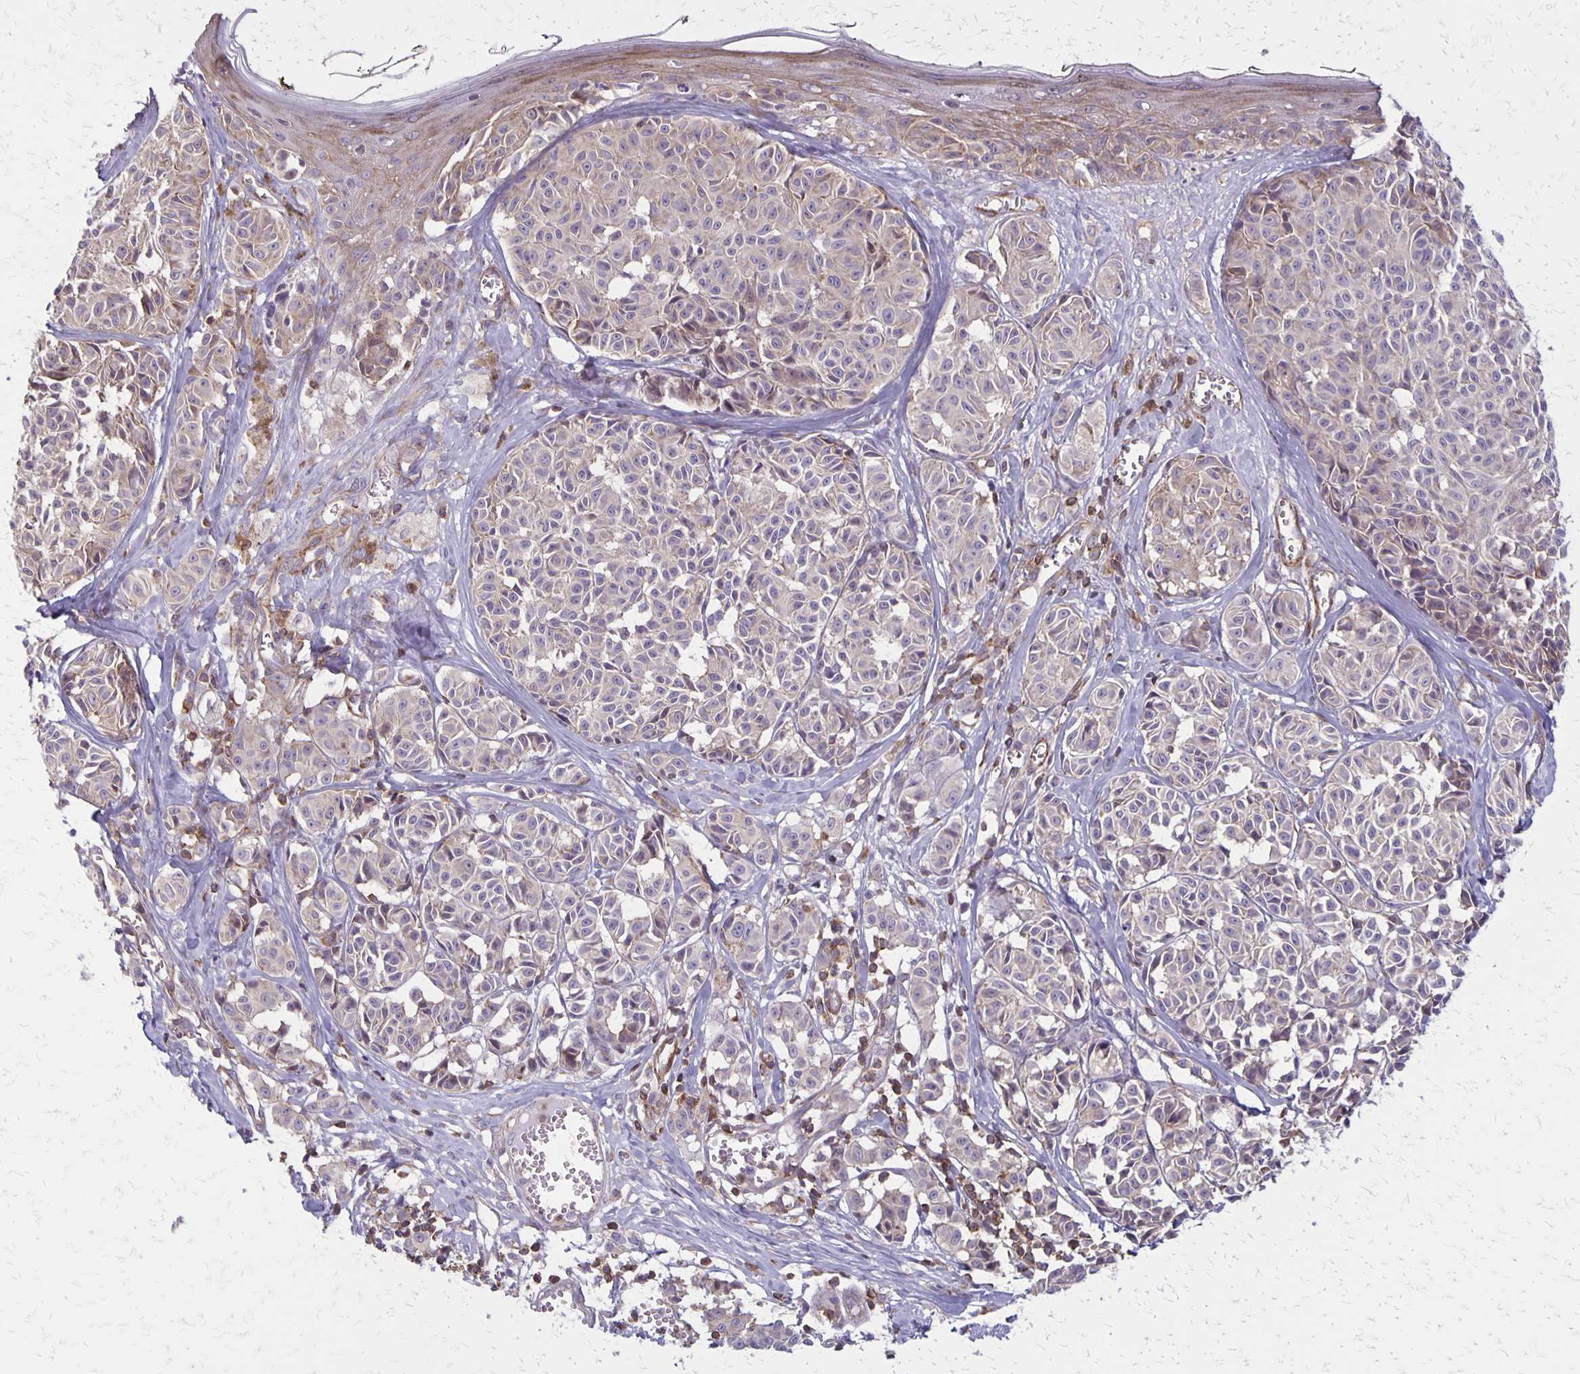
{"staining": {"intensity": "negative", "quantity": "none", "location": "none"}, "tissue": "melanoma", "cell_type": "Tumor cells", "image_type": "cancer", "snomed": [{"axis": "morphology", "description": "Malignant melanoma, NOS"}, {"axis": "topography", "description": "Skin"}], "caption": "Melanoma stained for a protein using IHC shows no positivity tumor cells.", "gene": "SEPTIN5", "patient": {"sex": "female", "age": 43}}